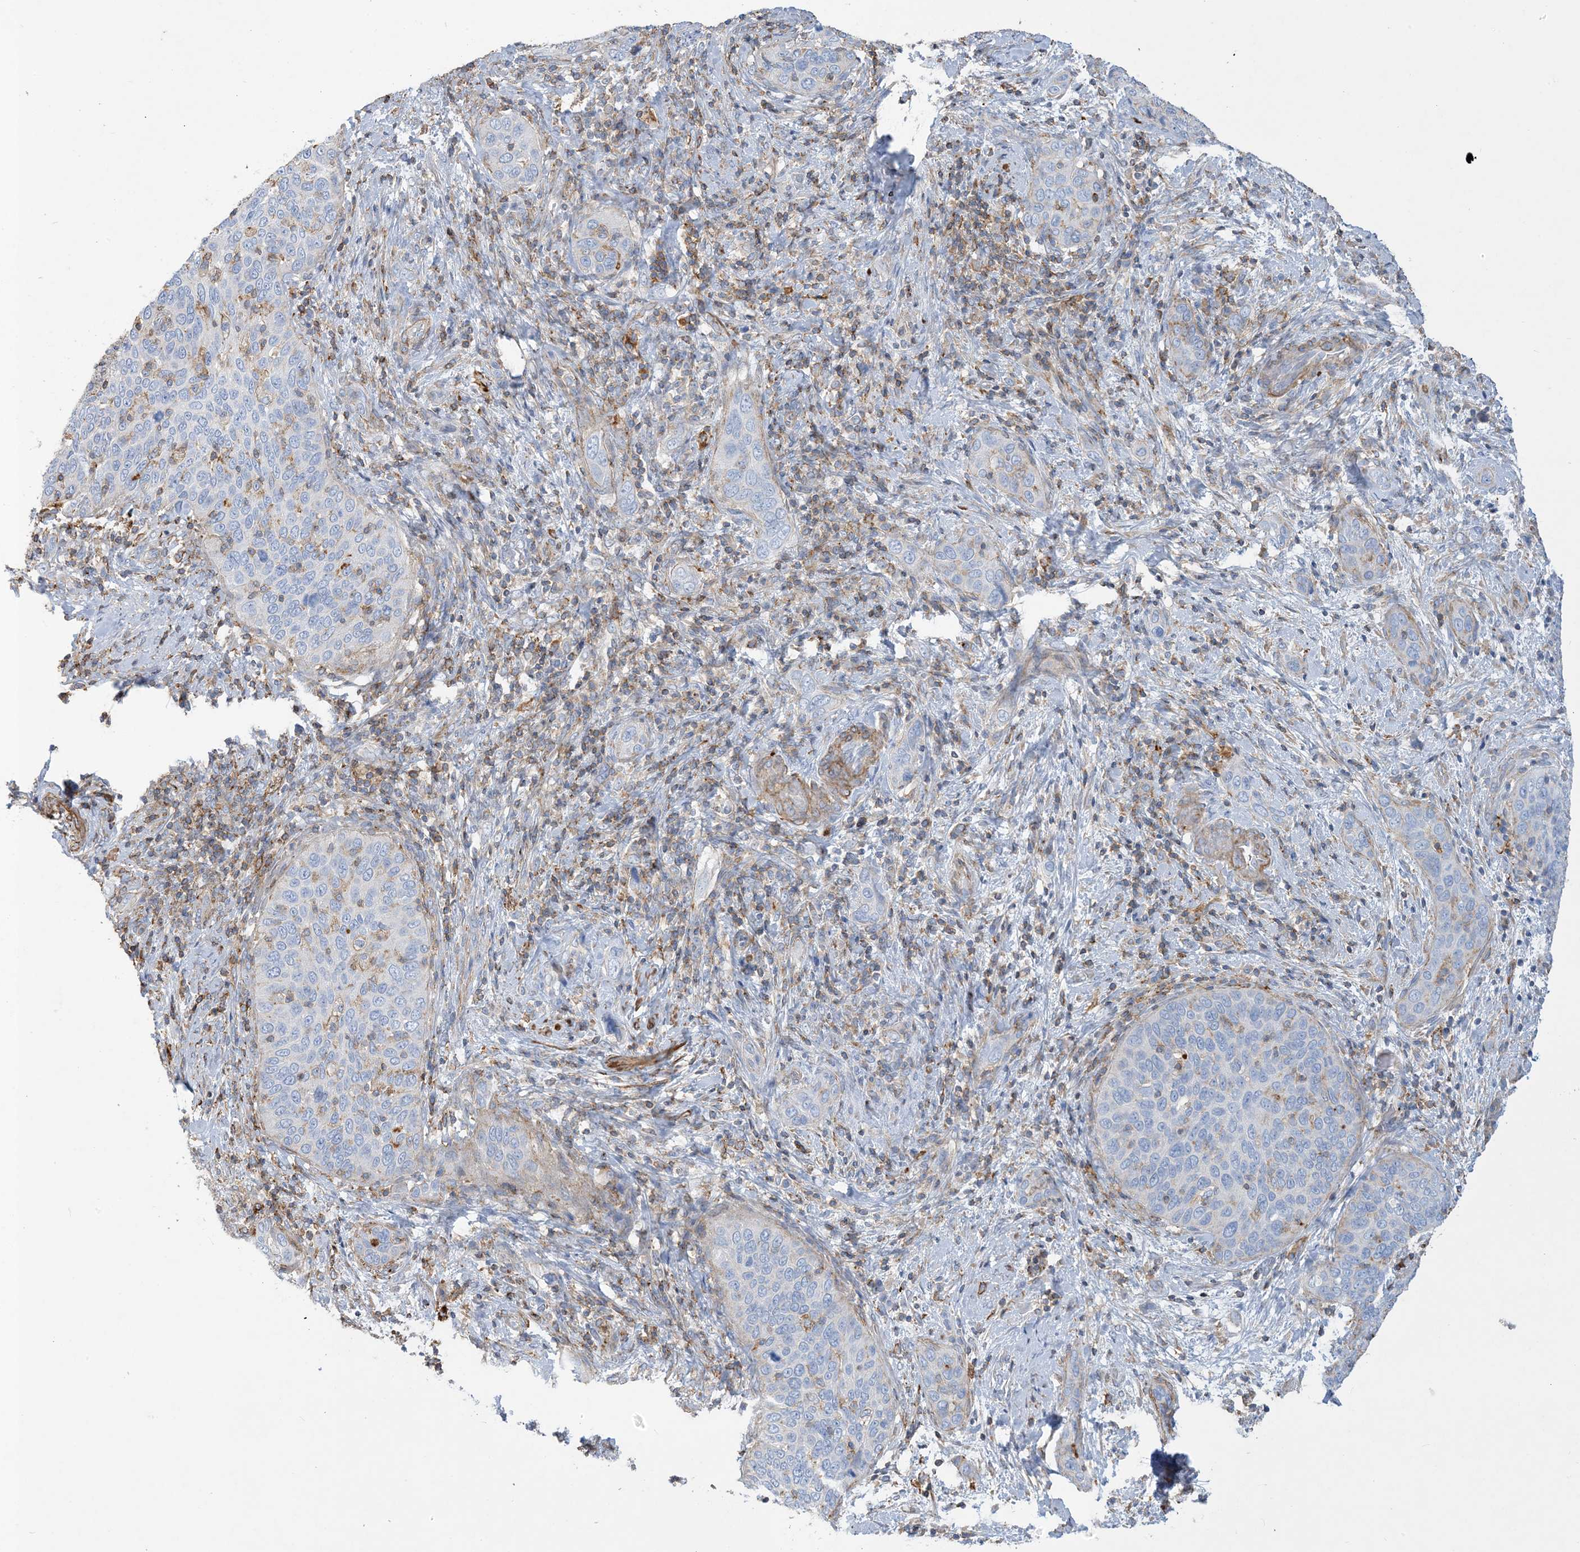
{"staining": {"intensity": "negative", "quantity": "none", "location": "none"}, "tissue": "cervical cancer", "cell_type": "Tumor cells", "image_type": "cancer", "snomed": [{"axis": "morphology", "description": "Squamous cell carcinoma, NOS"}, {"axis": "topography", "description": "Cervix"}], "caption": "IHC histopathology image of cervical cancer stained for a protein (brown), which exhibits no expression in tumor cells.", "gene": "GTF3C2", "patient": {"sex": "female", "age": 60}}